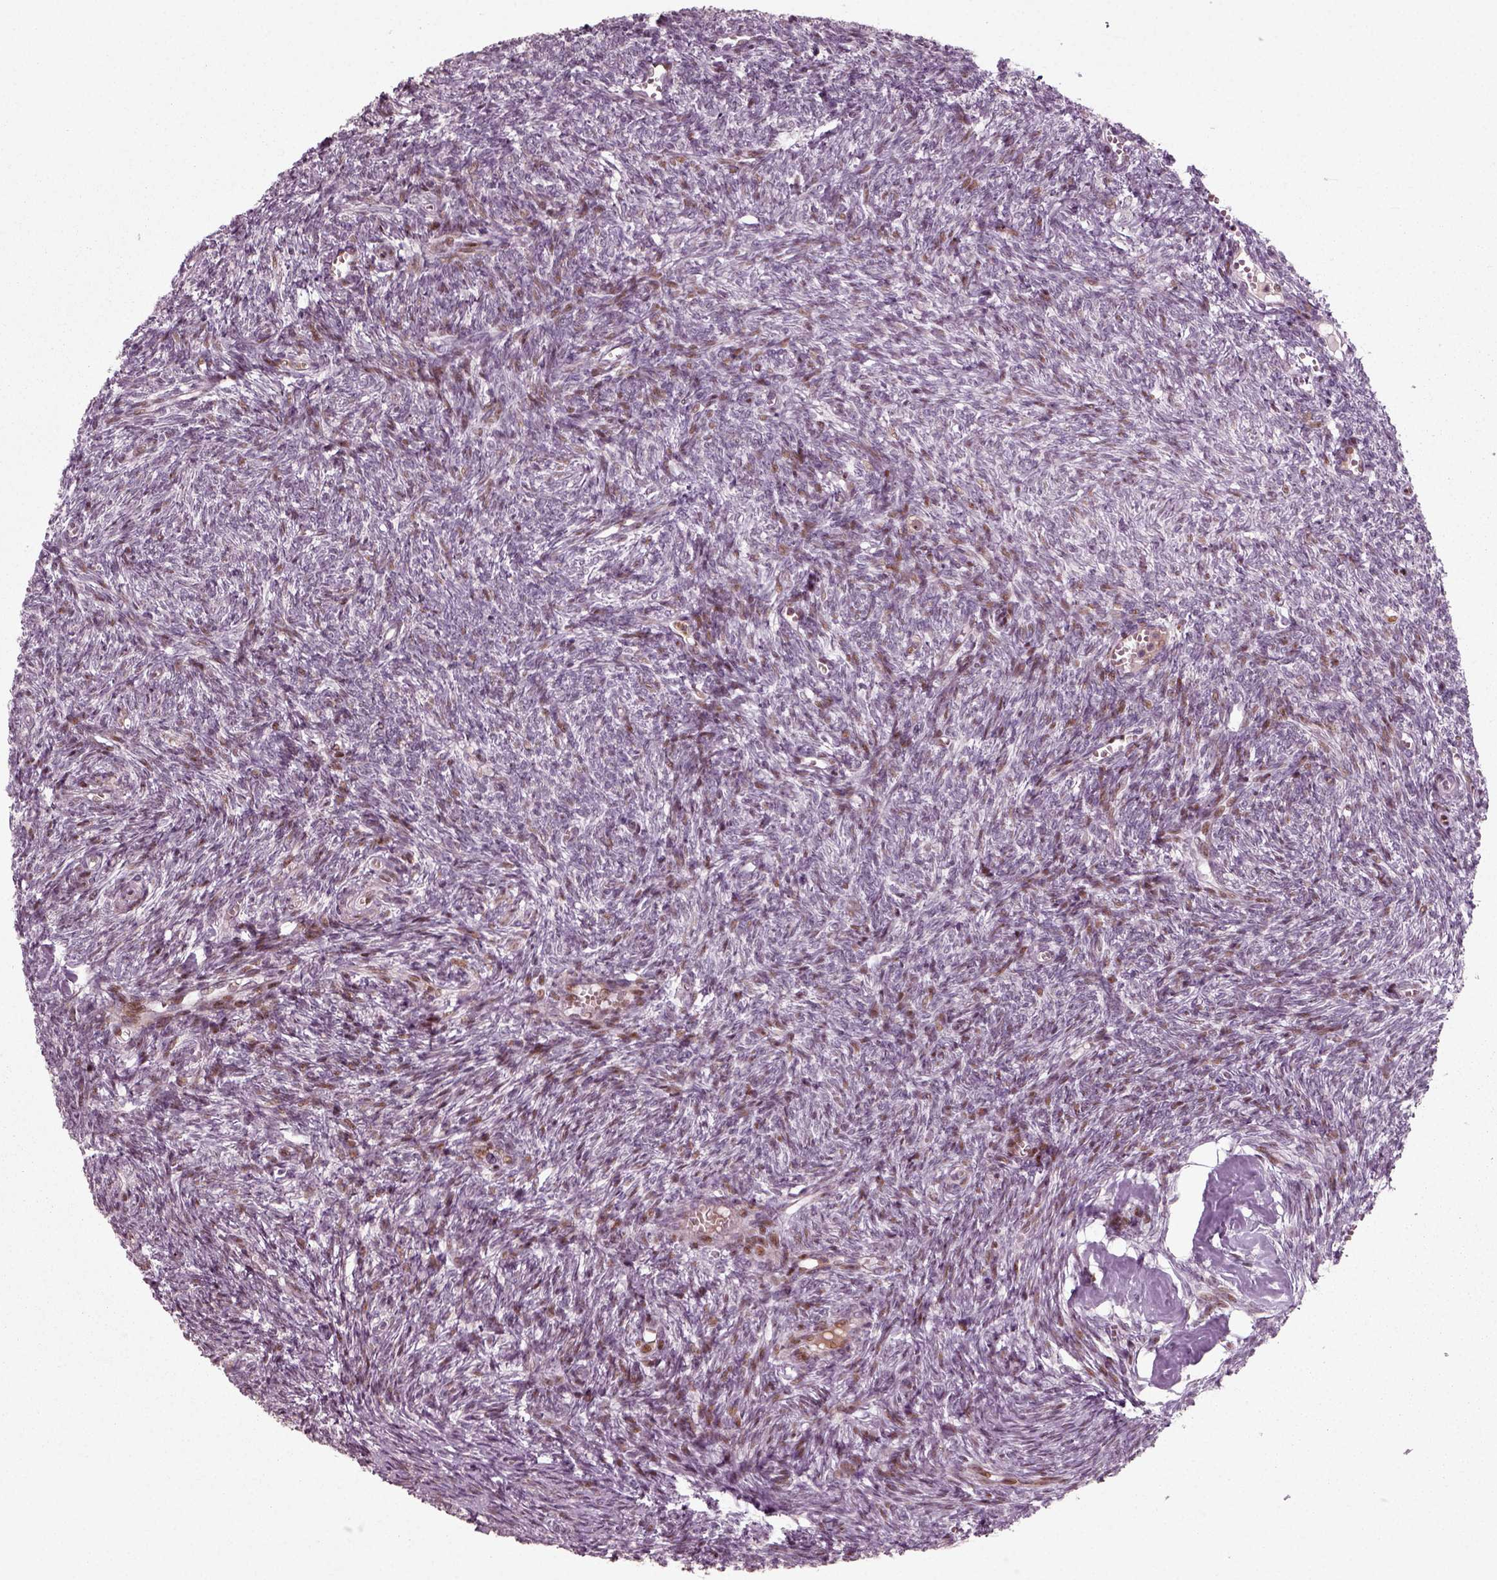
{"staining": {"intensity": "strong", "quantity": "<25%", "location": "cytoplasmic/membranous"}, "tissue": "ovary", "cell_type": "Follicle cells", "image_type": "normal", "snomed": [{"axis": "morphology", "description": "Normal tissue, NOS"}, {"axis": "topography", "description": "Ovary"}], "caption": "IHC photomicrograph of benign ovary: human ovary stained using immunohistochemistry reveals medium levels of strong protein expression localized specifically in the cytoplasmic/membranous of follicle cells, appearing as a cytoplasmic/membranous brown color.", "gene": "CDC14A", "patient": {"sex": "female", "age": 43}}